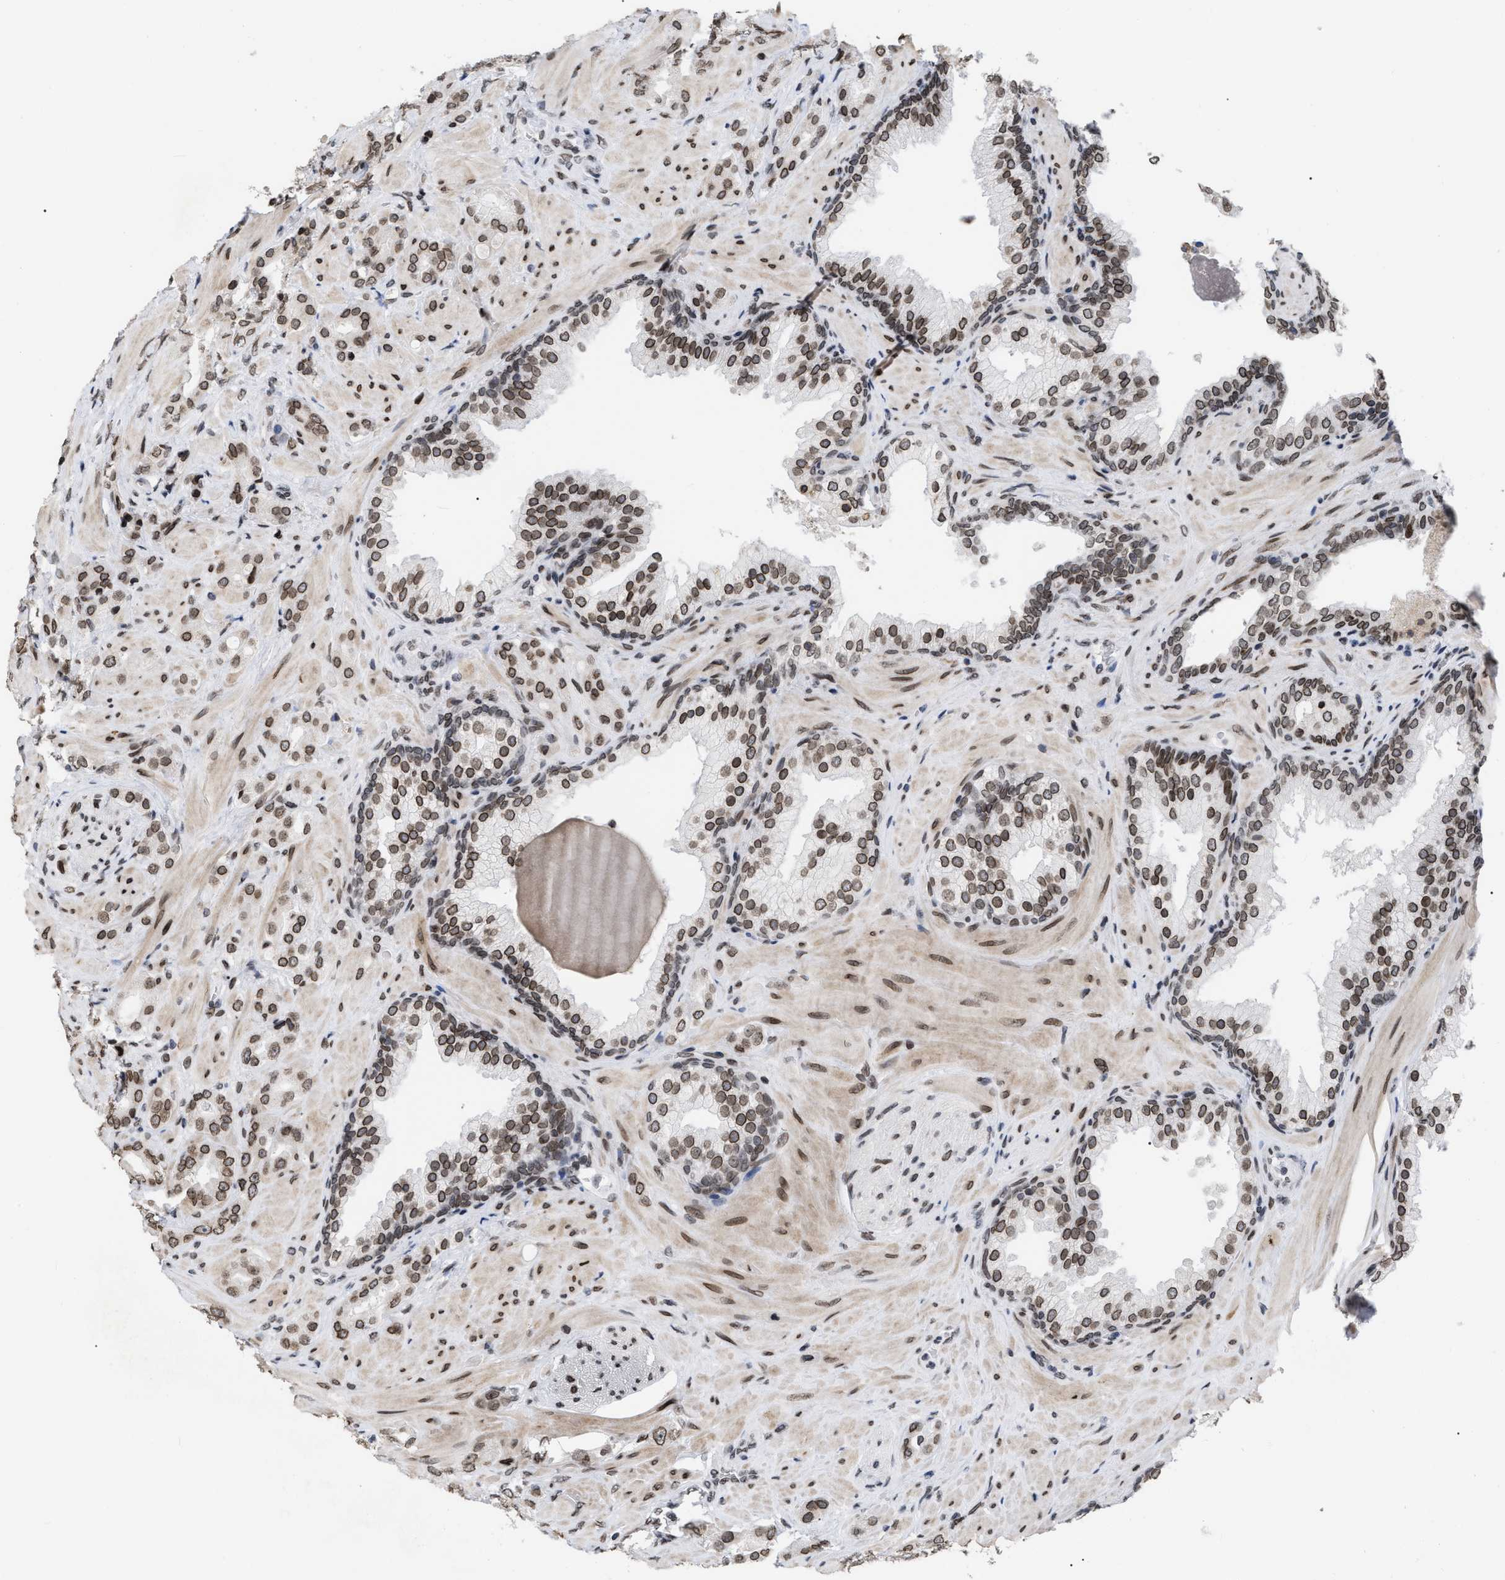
{"staining": {"intensity": "moderate", "quantity": ">75%", "location": "cytoplasmic/membranous,nuclear"}, "tissue": "prostate cancer", "cell_type": "Tumor cells", "image_type": "cancer", "snomed": [{"axis": "morphology", "description": "Adenocarcinoma, High grade"}, {"axis": "topography", "description": "Prostate"}], "caption": "Protein expression analysis of human prostate adenocarcinoma (high-grade) reveals moderate cytoplasmic/membranous and nuclear expression in approximately >75% of tumor cells. (DAB (3,3'-diaminobenzidine) IHC, brown staining for protein, blue staining for nuclei).", "gene": "TPR", "patient": {"sex": "male", "age": 64}}